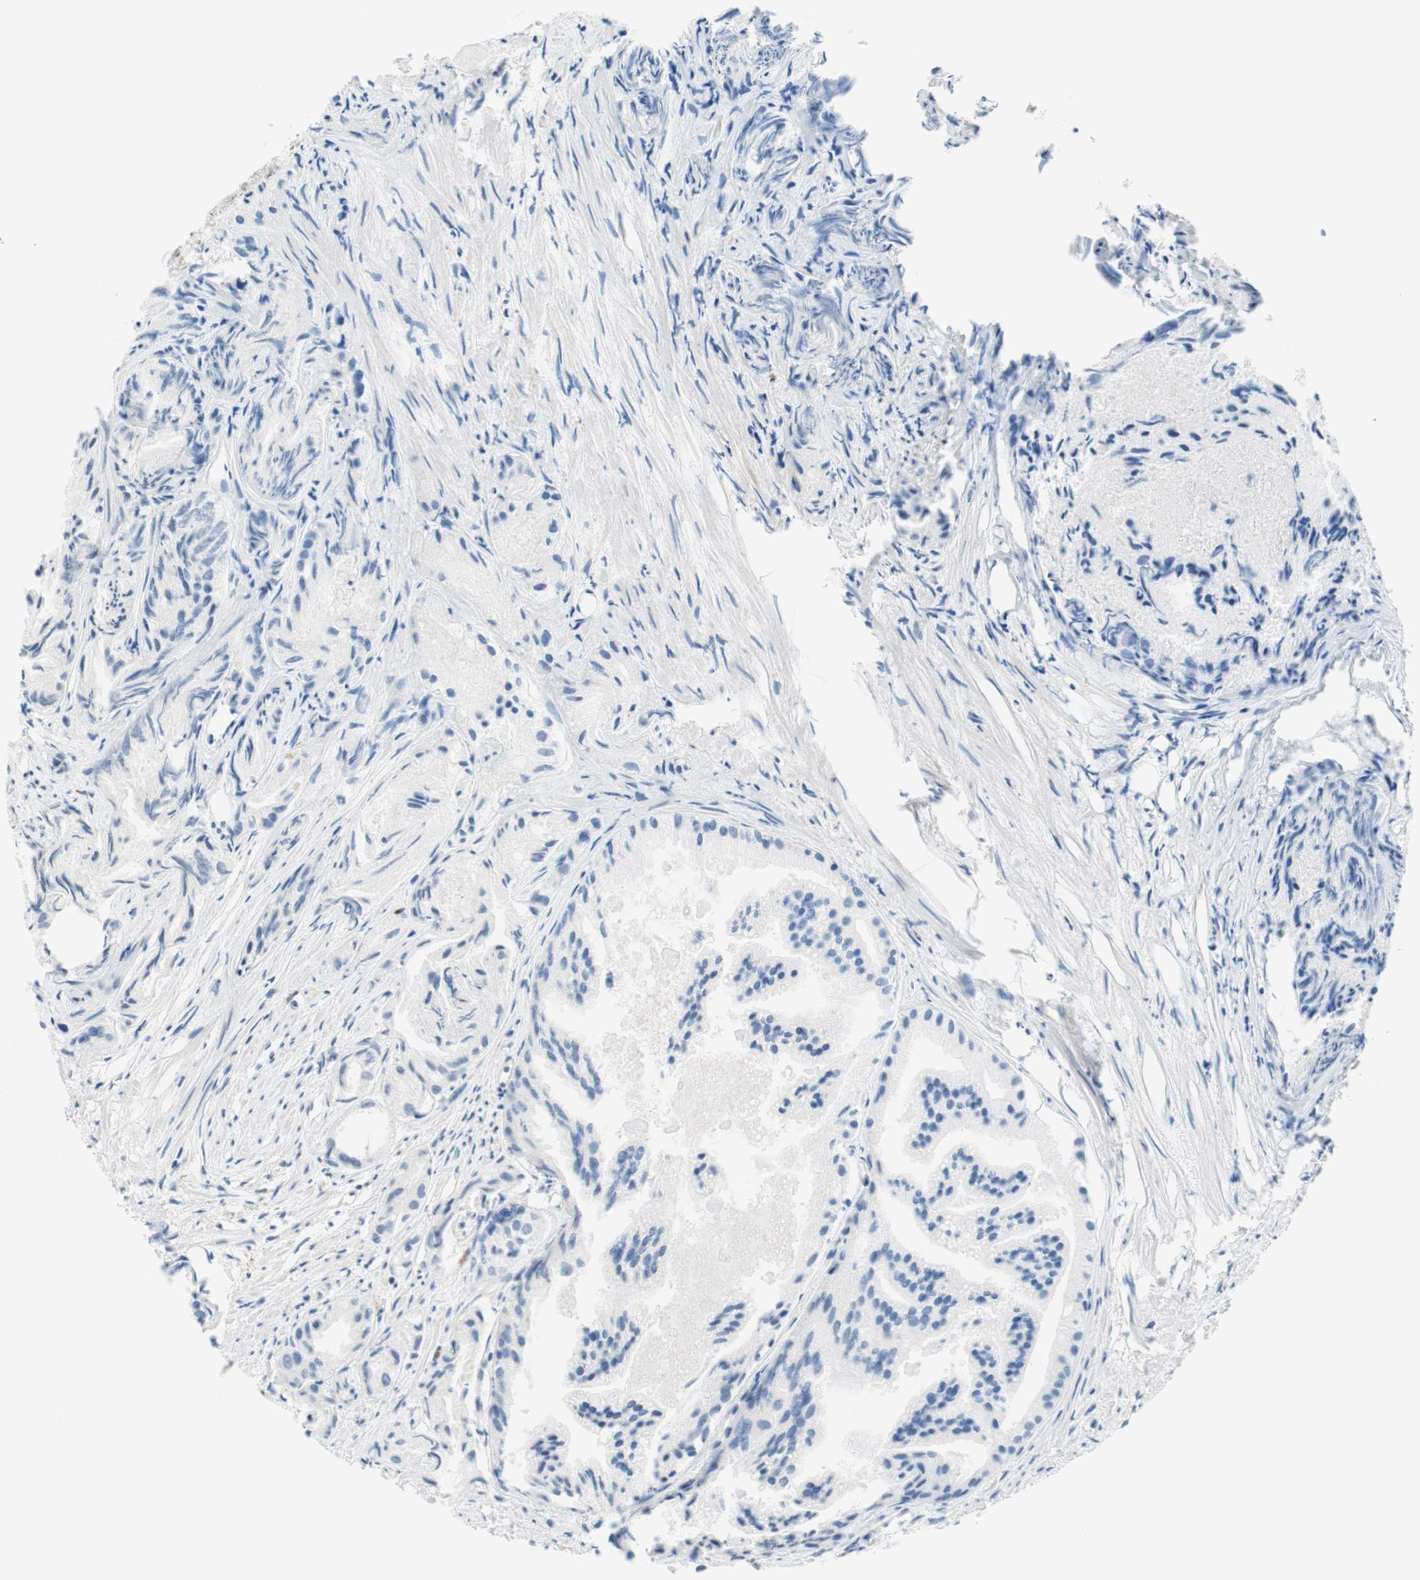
{"staining": {"intensity": "negative", "quantity": "none", "location": "none"}, "tissue": "prostate cancer", "cell_type": "Tumor cells", "image_type": "cancer", "snomed": [{"axis": "morphology", "description": "Adenocarcinoma, Low grade"}, {"axis": "topography", "description": "Prostate"}], "caption": "Prostate low-grade adenocarcinoma was stained to show a protein in brown. There is no significant staining in tumor cells. Nuclei are stained in blue.", "gene": "WIPF1", "patient": {"sex": "male", "age": 72}}